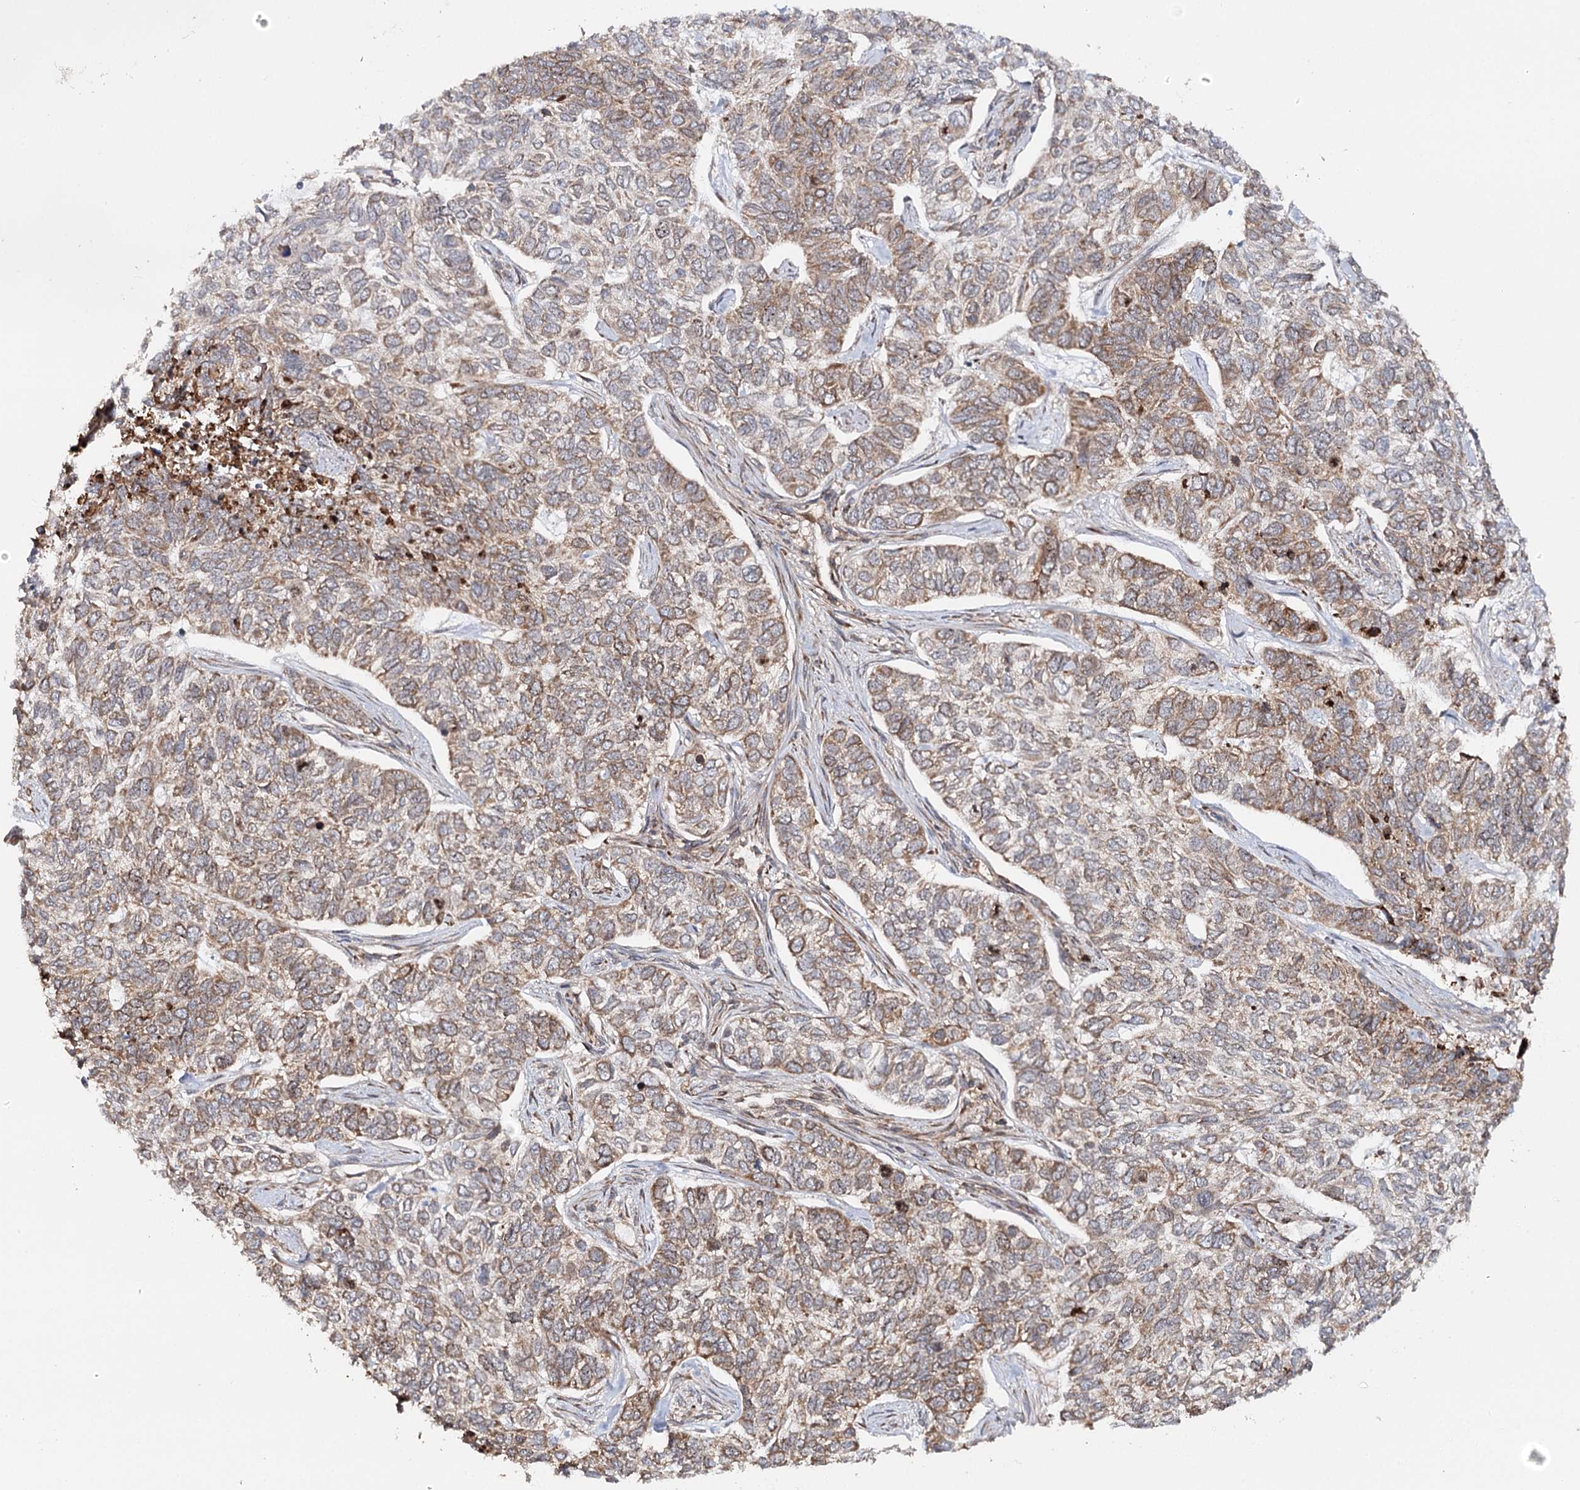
{"staining": {"intensity": "moderate", "quantity": ">75%", "location": "cytoplasmic/membranous"}, "tissue": "skin cancer", "cell_type": "Tumor cells", "image_type": "cancer", "snomed": [{"axis": "morphology", "description": "Basal cell carcinoma"}, {"axis": "topography", "description": "Skin"}], "caption": "Immunohistochemical staining of basal cell carcinoma (skin) exhibits medium levels of moderate cytoplasmic/membranous staining in approximately >75% of tumor cells.", "gene": "MKNK1", "patient": {"sex": "female", "age": 65}}